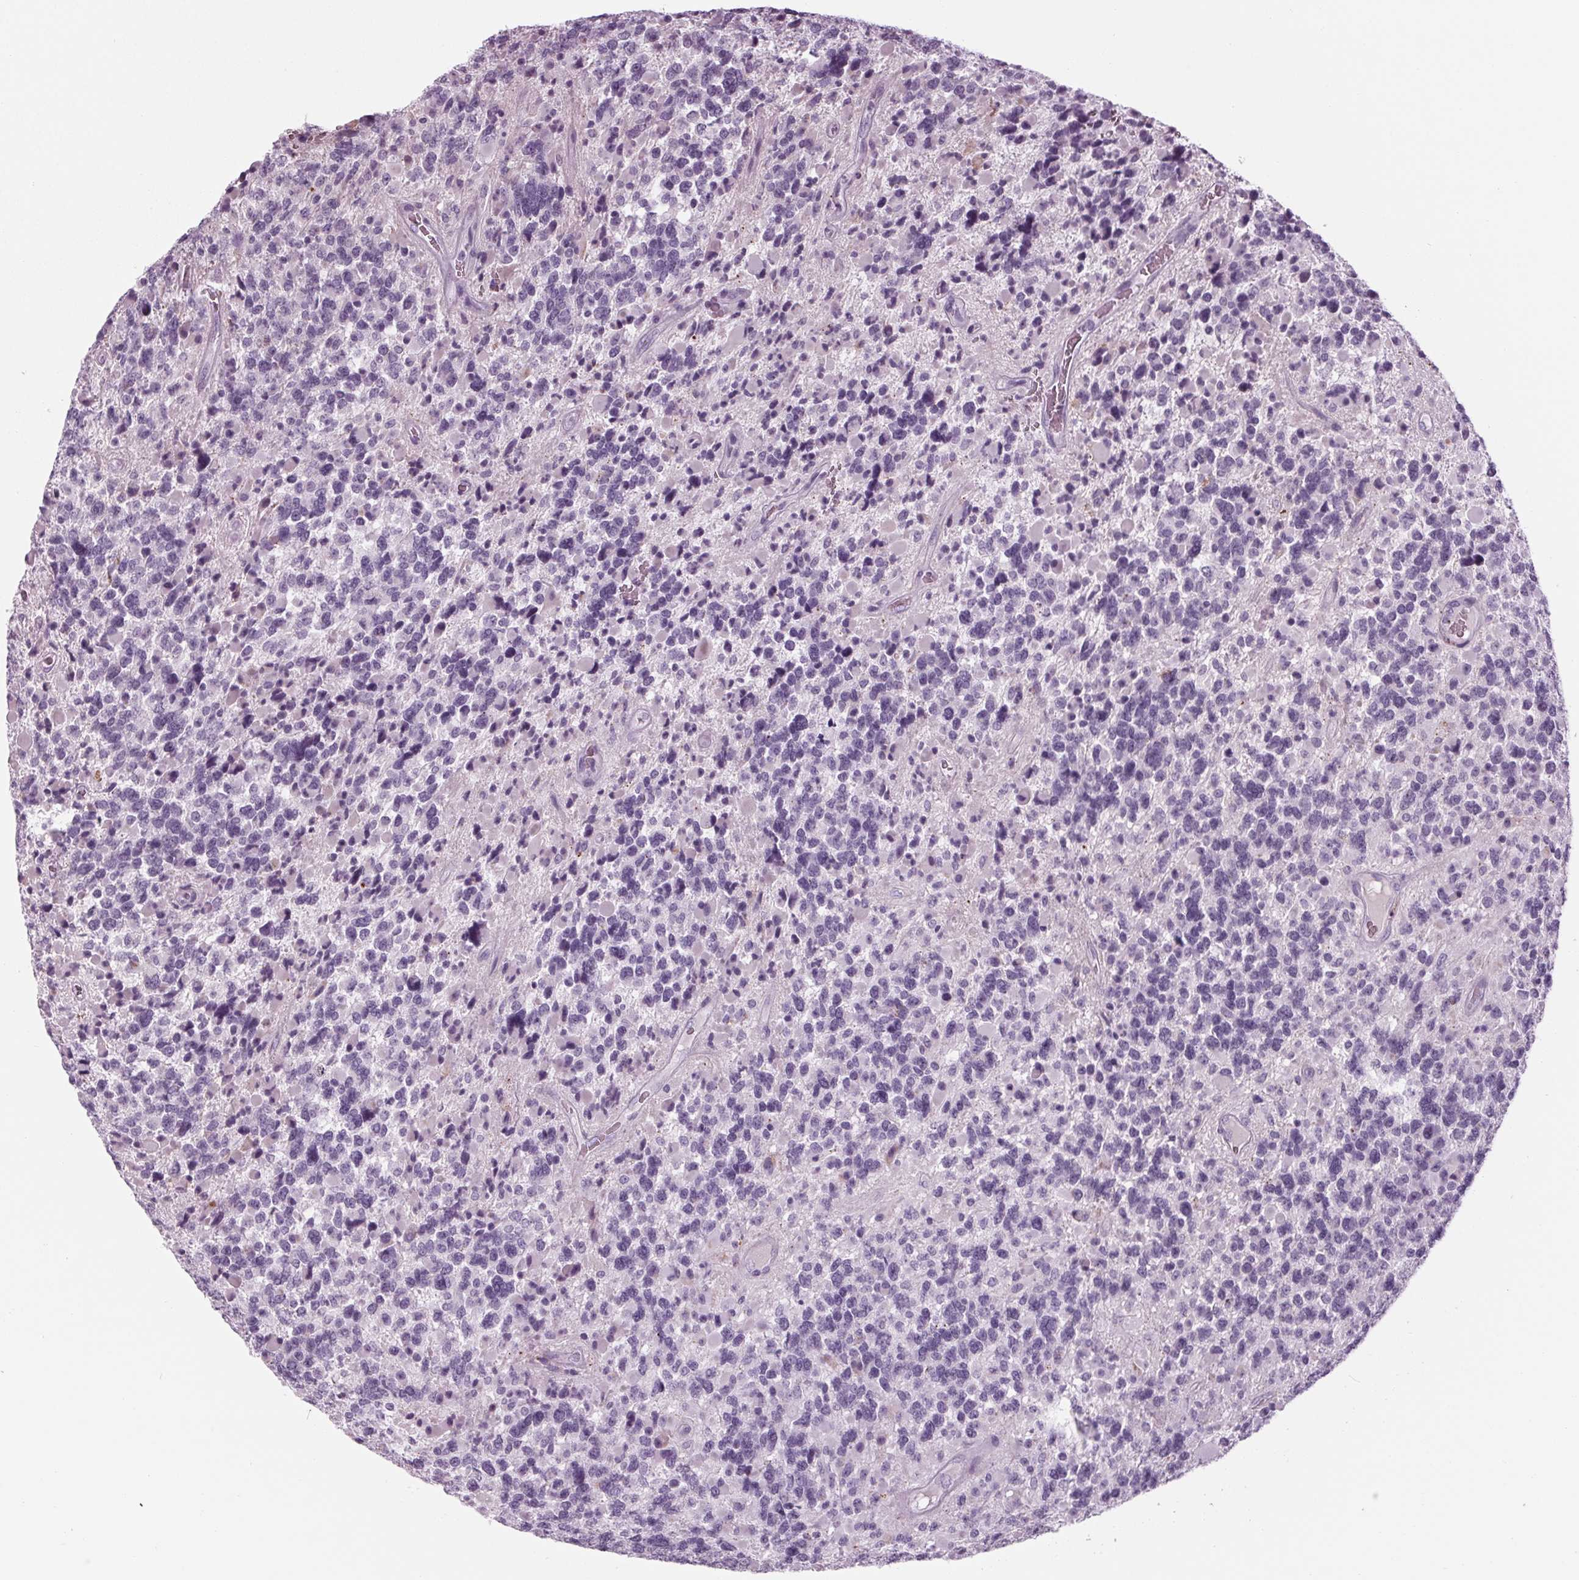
{"staining": {"intensity": "negative", "quantity": "none", "location": "none"}, "tissue": "glioma", "cell_type": "Tumor cells", "image_type": "cancer", "snomed": [{"axis": "morphology", "description": "Glioma, malignant, High grade"}, {"axis": "topography", "description": "Brain"}], "caption": "This image is of malignant glioma (high-grade) stained with immunohistochemistry (IHC) to label a protein in brown with the nuclei are counter-stained blue. There is no staining in tumor cells.", "gene": "CYP3A43", "patient": {"sex": "female", "age": 40}}